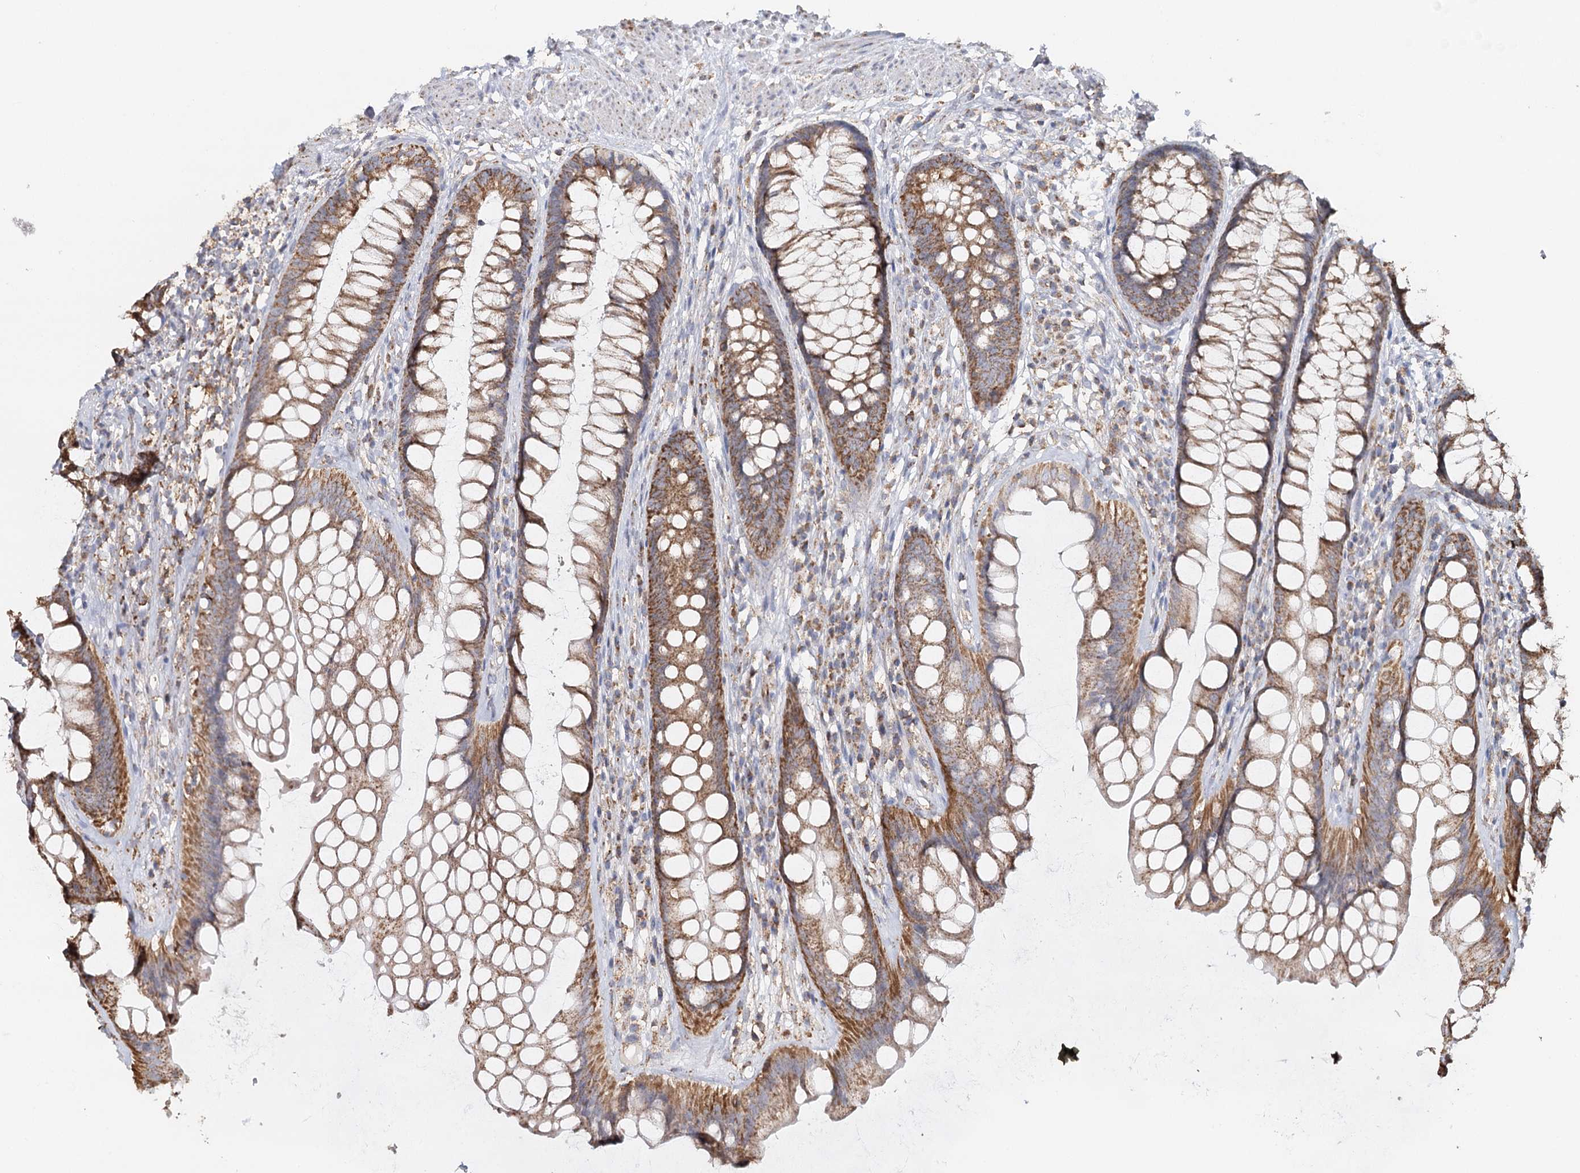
{"staining": {"intensity": "moderate", "quantity": ">75%", "location": "cytoplasmic/membranous"}, "tissue": "rectum", "cell_type": "Glandular cells", "image_type": "normal", "snomed": [{"axis": "morphology", "description": "Normal tissue, NOS"}, {"axis": "topography", "description": "Rectum"}], "caption": "Benign rectum shows moderate cytoplasmic/membranous positivity in about >75% of glandular cells, visualized by immunohistochemistry. Using DAB (brown) and hematoxylin (blue) stains, captured at high magnification using brightfield microscopy.", "gene": "MMP25", "patient": {"sex": "male", "age": 74}}